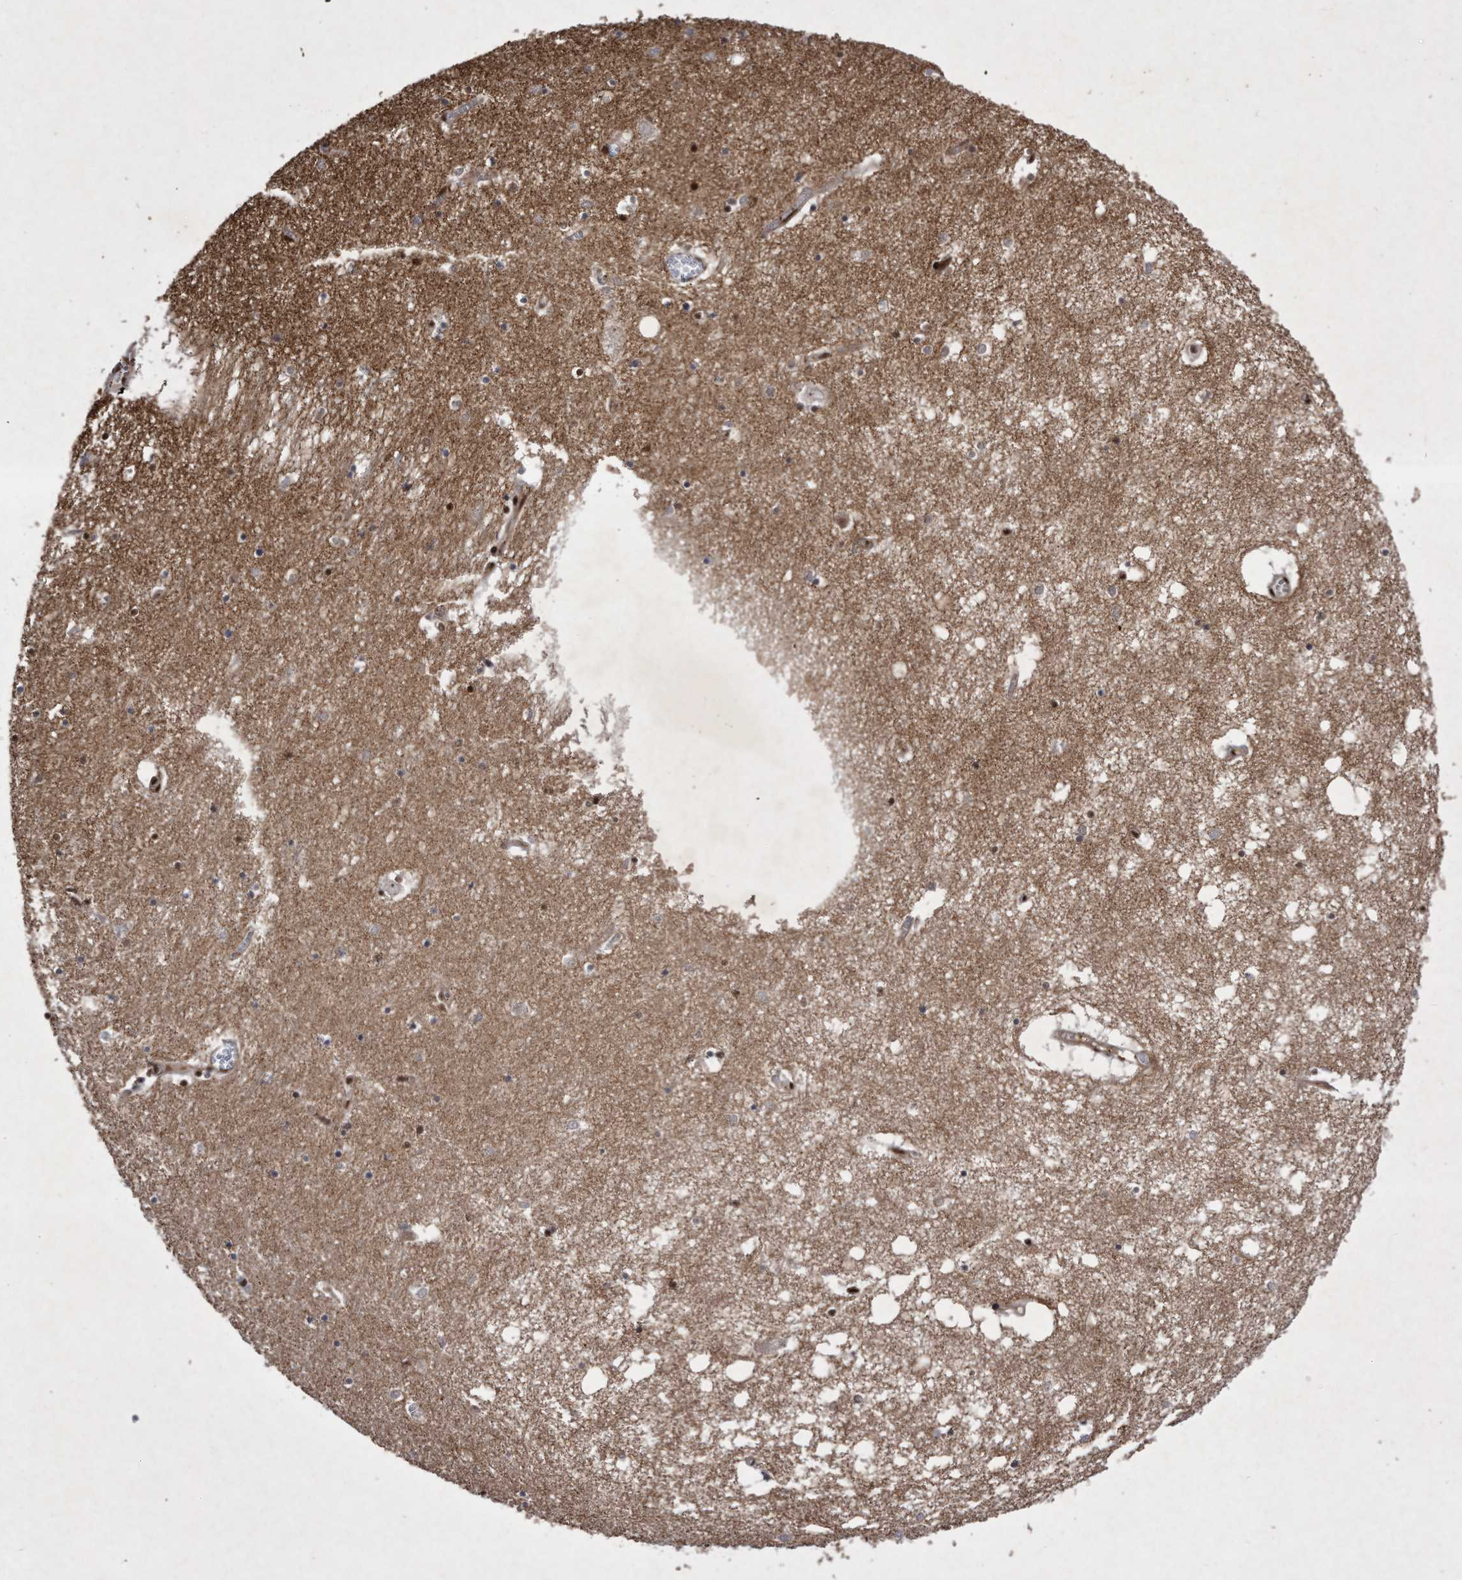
{"staining": {"intensity": "moderate", "quantity": "25%-75%", "location": "nuclear"}, "tissue": "hippocampus", "cell_type": "Glial cells", "image_type": "normal", "snomed": [{"axis": "morphology", "description": "Normal tissue, NOS"}, {"axis": "topography", "description": "Hippocampus"}], "caption": "Brown immunohistochemical staining in benign hippocampus shows moderate nuclear positivity in approximately 25%-75% of glial cells. Using DAB (3,3'-diaminobenzidine) (brown) and hematoxylin (blue) stains, captured at high magnification using brightfield microscopy.", "gene": "RAD23B", "patient": {"sex": "male", "age": 70}}